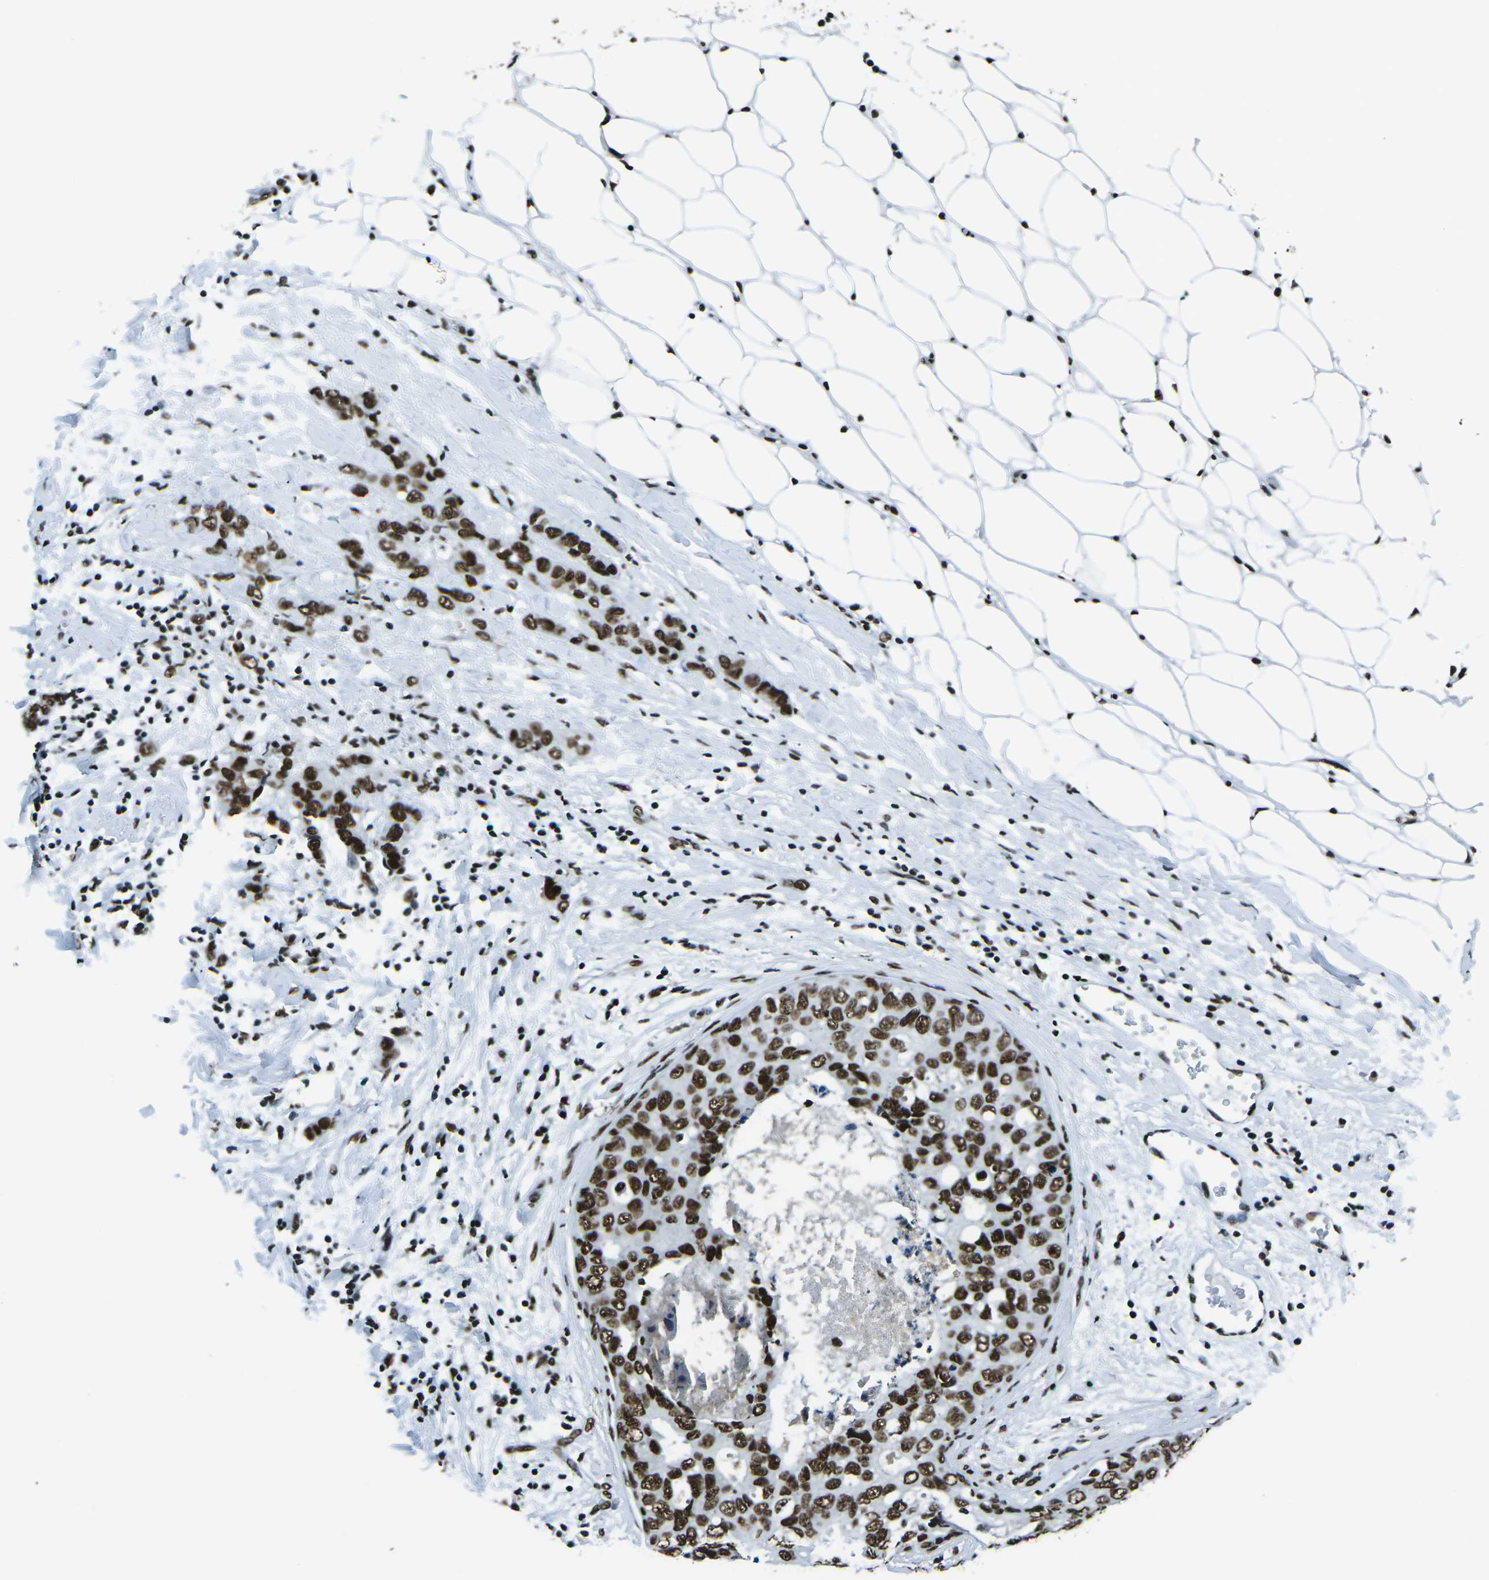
{"staining": {"intensity": "strong", "quantity": ">75%", "location": "nuclear"}, "tissue": "breast cancer", "cell_type": "Tumor cells", "image_type": "cancer", "snomed": [{"axis": "morphology", "description": "Duct carcinoma"}, {"axis": "topography", "description": "Breast"}], "caption": "Human breast invasive ductal carcinoma stained for a protein (brown) demonstrates strong nuclear positive expression in approximately >75% of tumor cells.", "gene": "HNRNPL", "patient": {"sex": "female", "age": 50}}